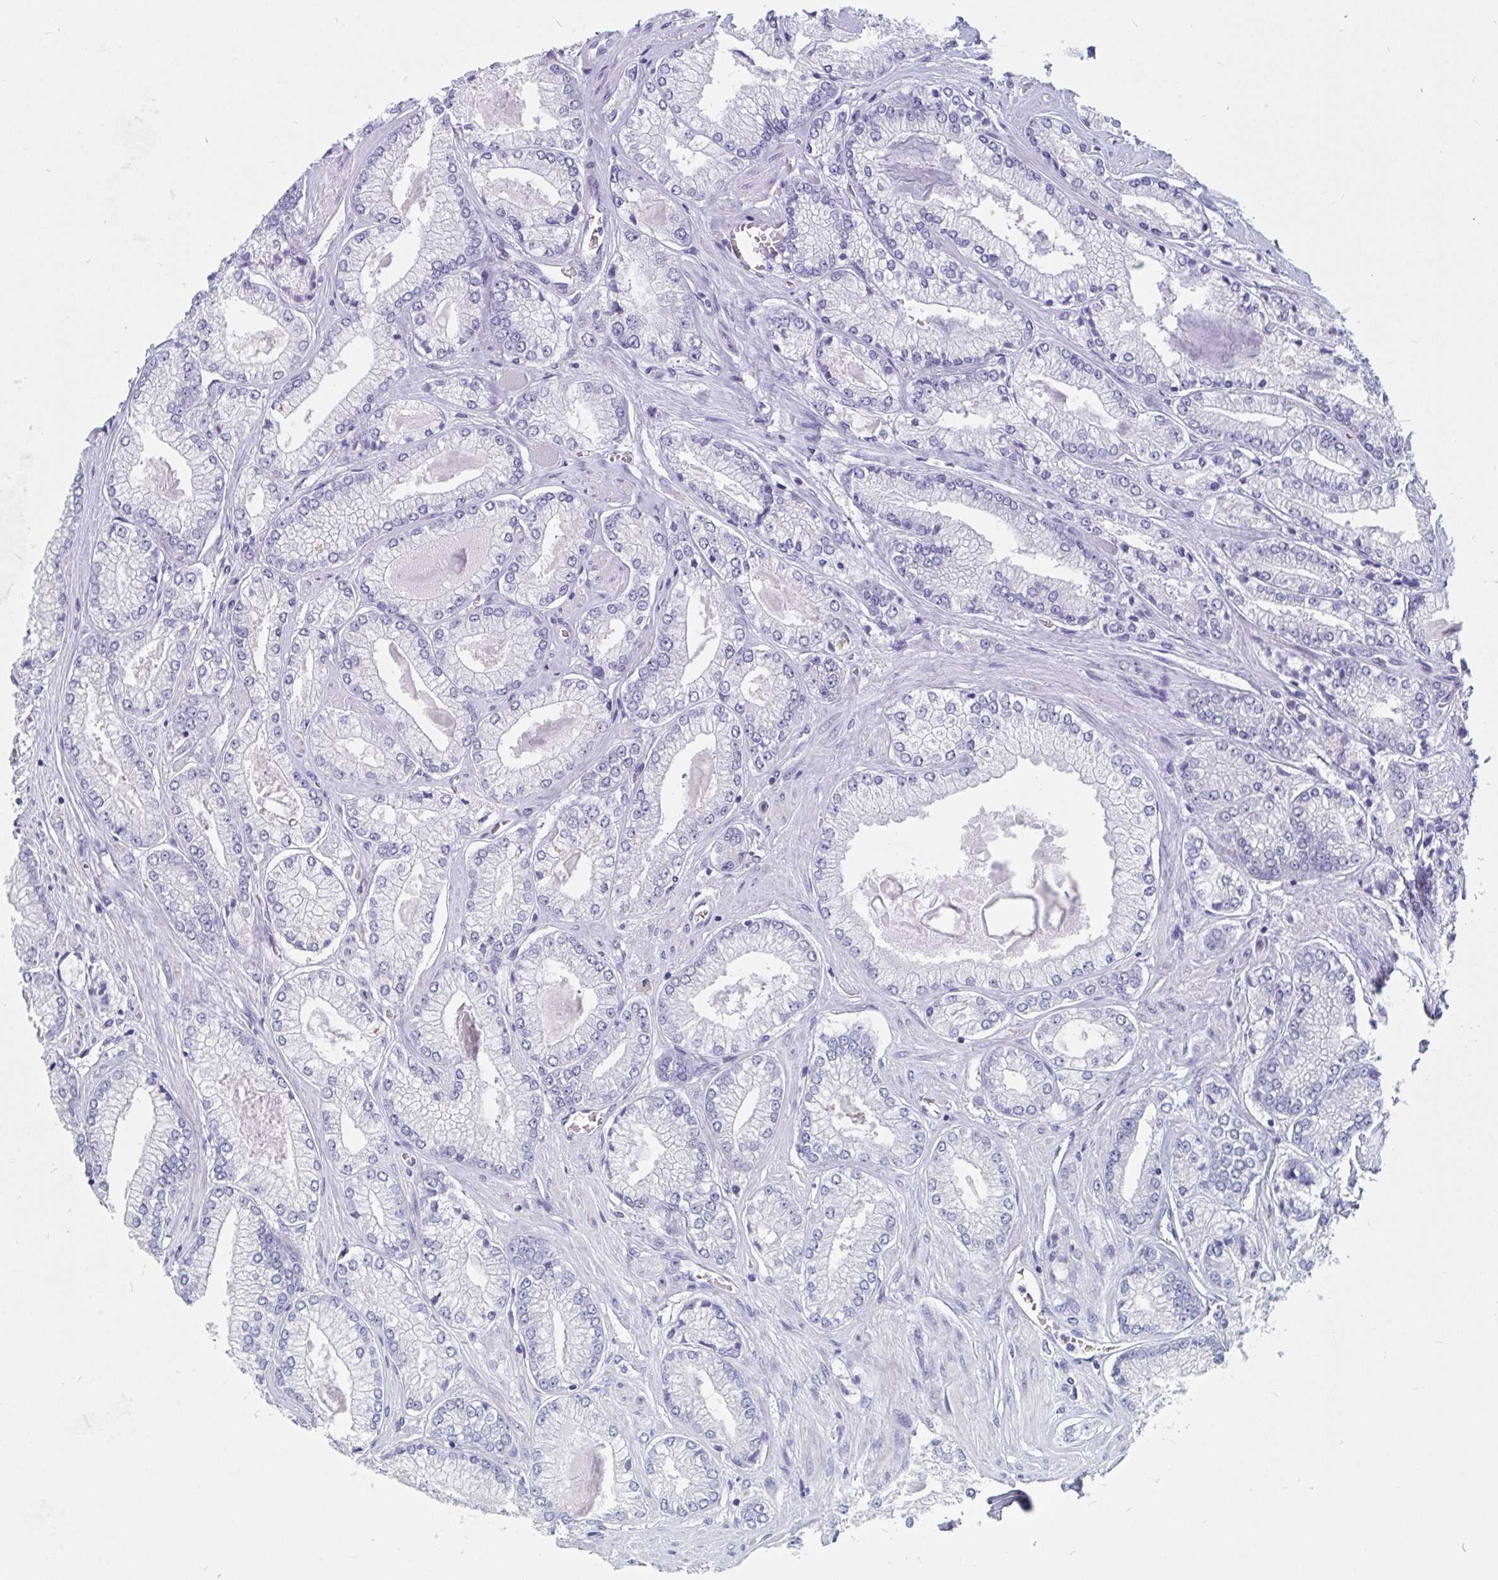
{"staining": {"intensity": "negative", "quantity": "none", "location": "none"}, "tissue": "prostate cancer", "cell_type": "Tumor cells", "image_type": "cancer", "snomed": [{"axis": "morphology", "description": "Adenocarcinoma, Low grade"}, {"axis": "topography", "description": "Prostate"}], "caption": "A photomicrograph of human low-grade adenocarcinoma (prostate) is negative for staining in tumor cells.", "gene": "DAOA", "patient": {"sex": "male", "age": 67}}